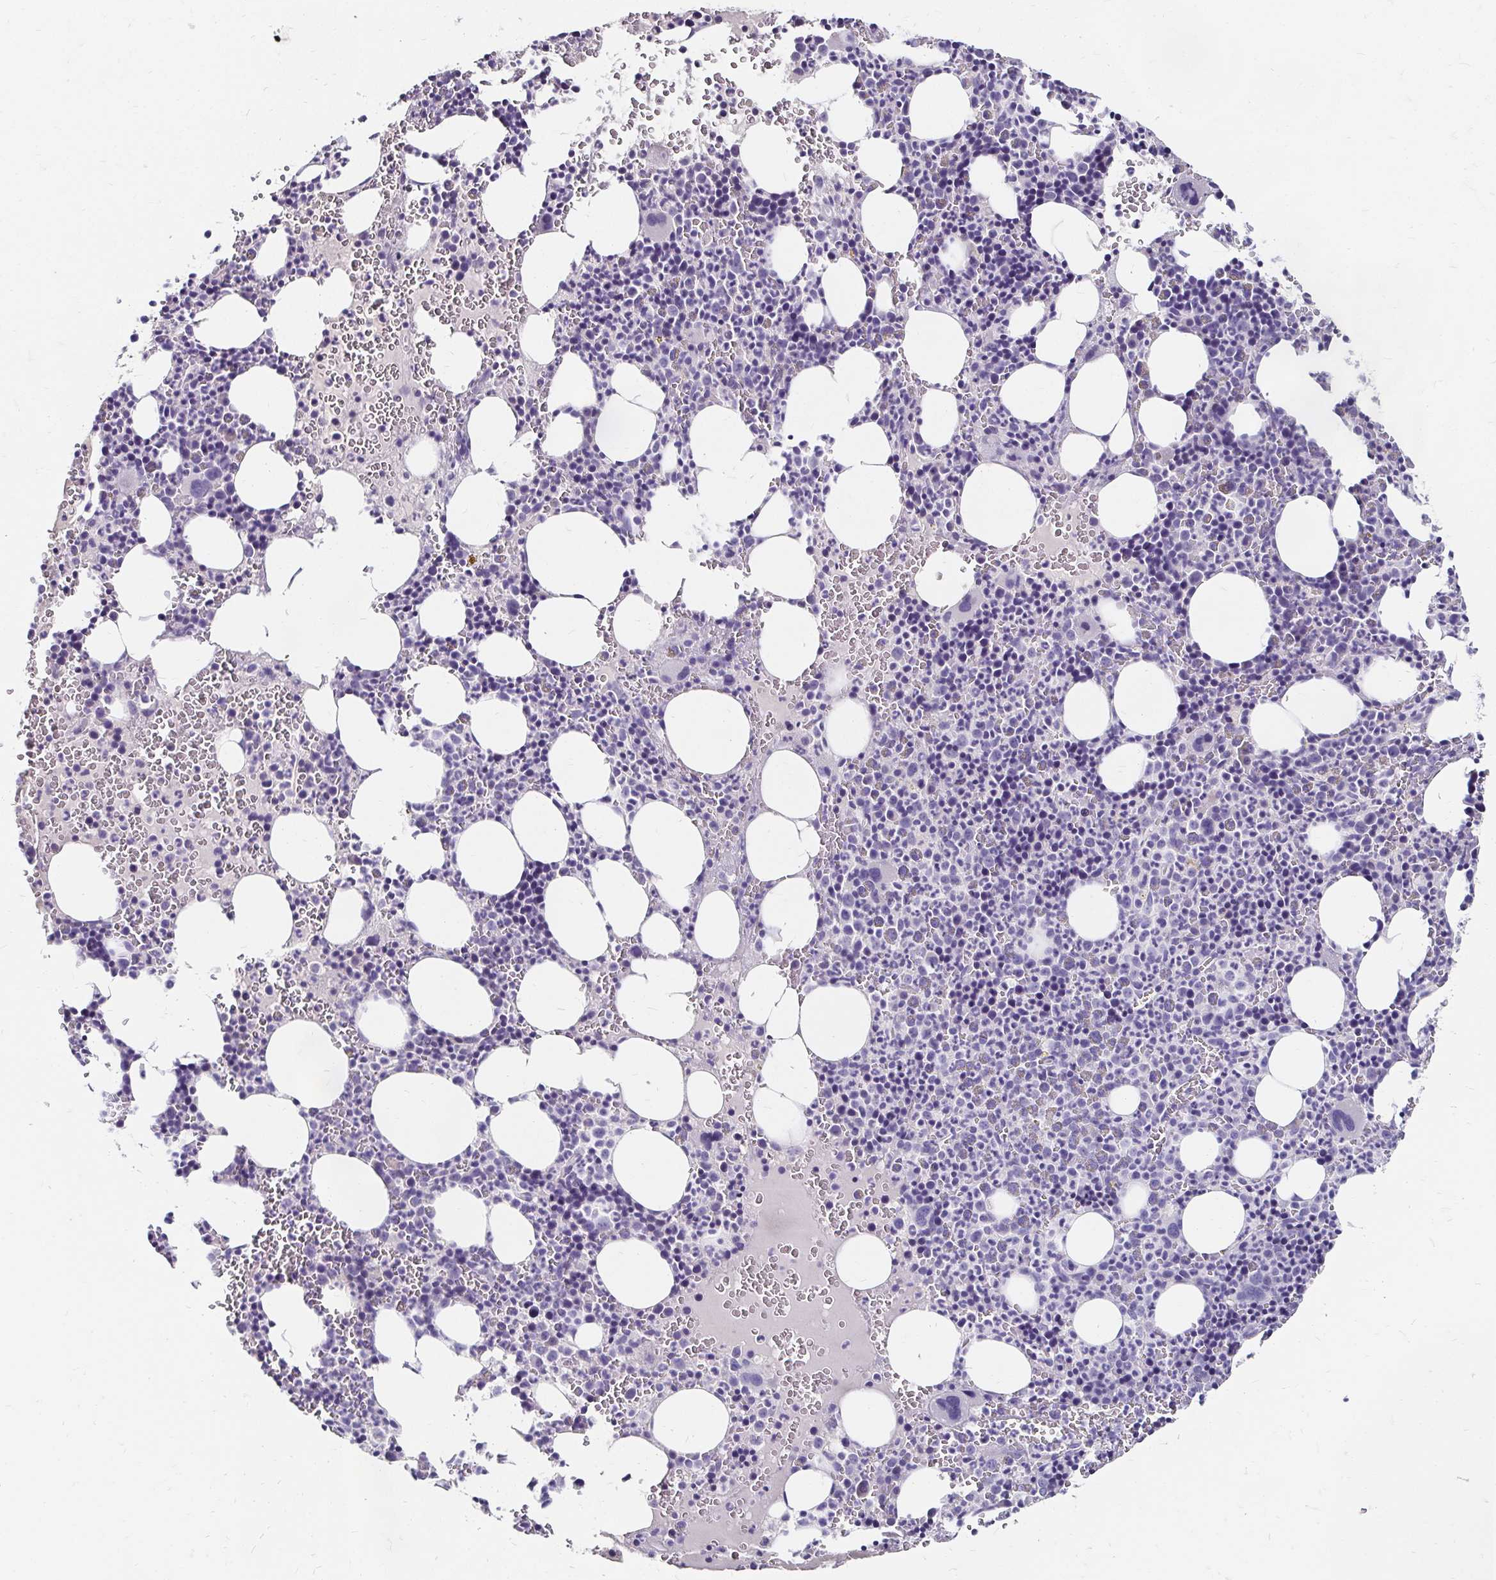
{"staining": {"intensity": "negative", "quantity": "none", "location": "none"}, "tissue": "bone marrow", "cell_type": "Hematopoietic cells", "image_type": "normal", "snomed": [{"axis": "morphology", "description": "Normal tissue, NOS"}, {"axis": "topography", "description": "Bone marrow"}], "caption": "Immunohistochemical staining of benign human bone marrow displays no significant staining in hematopoietic cells. Nuclei are stained in blue.", "gene": "SCG3", "patient": {"sex": "male", "age": 63}}